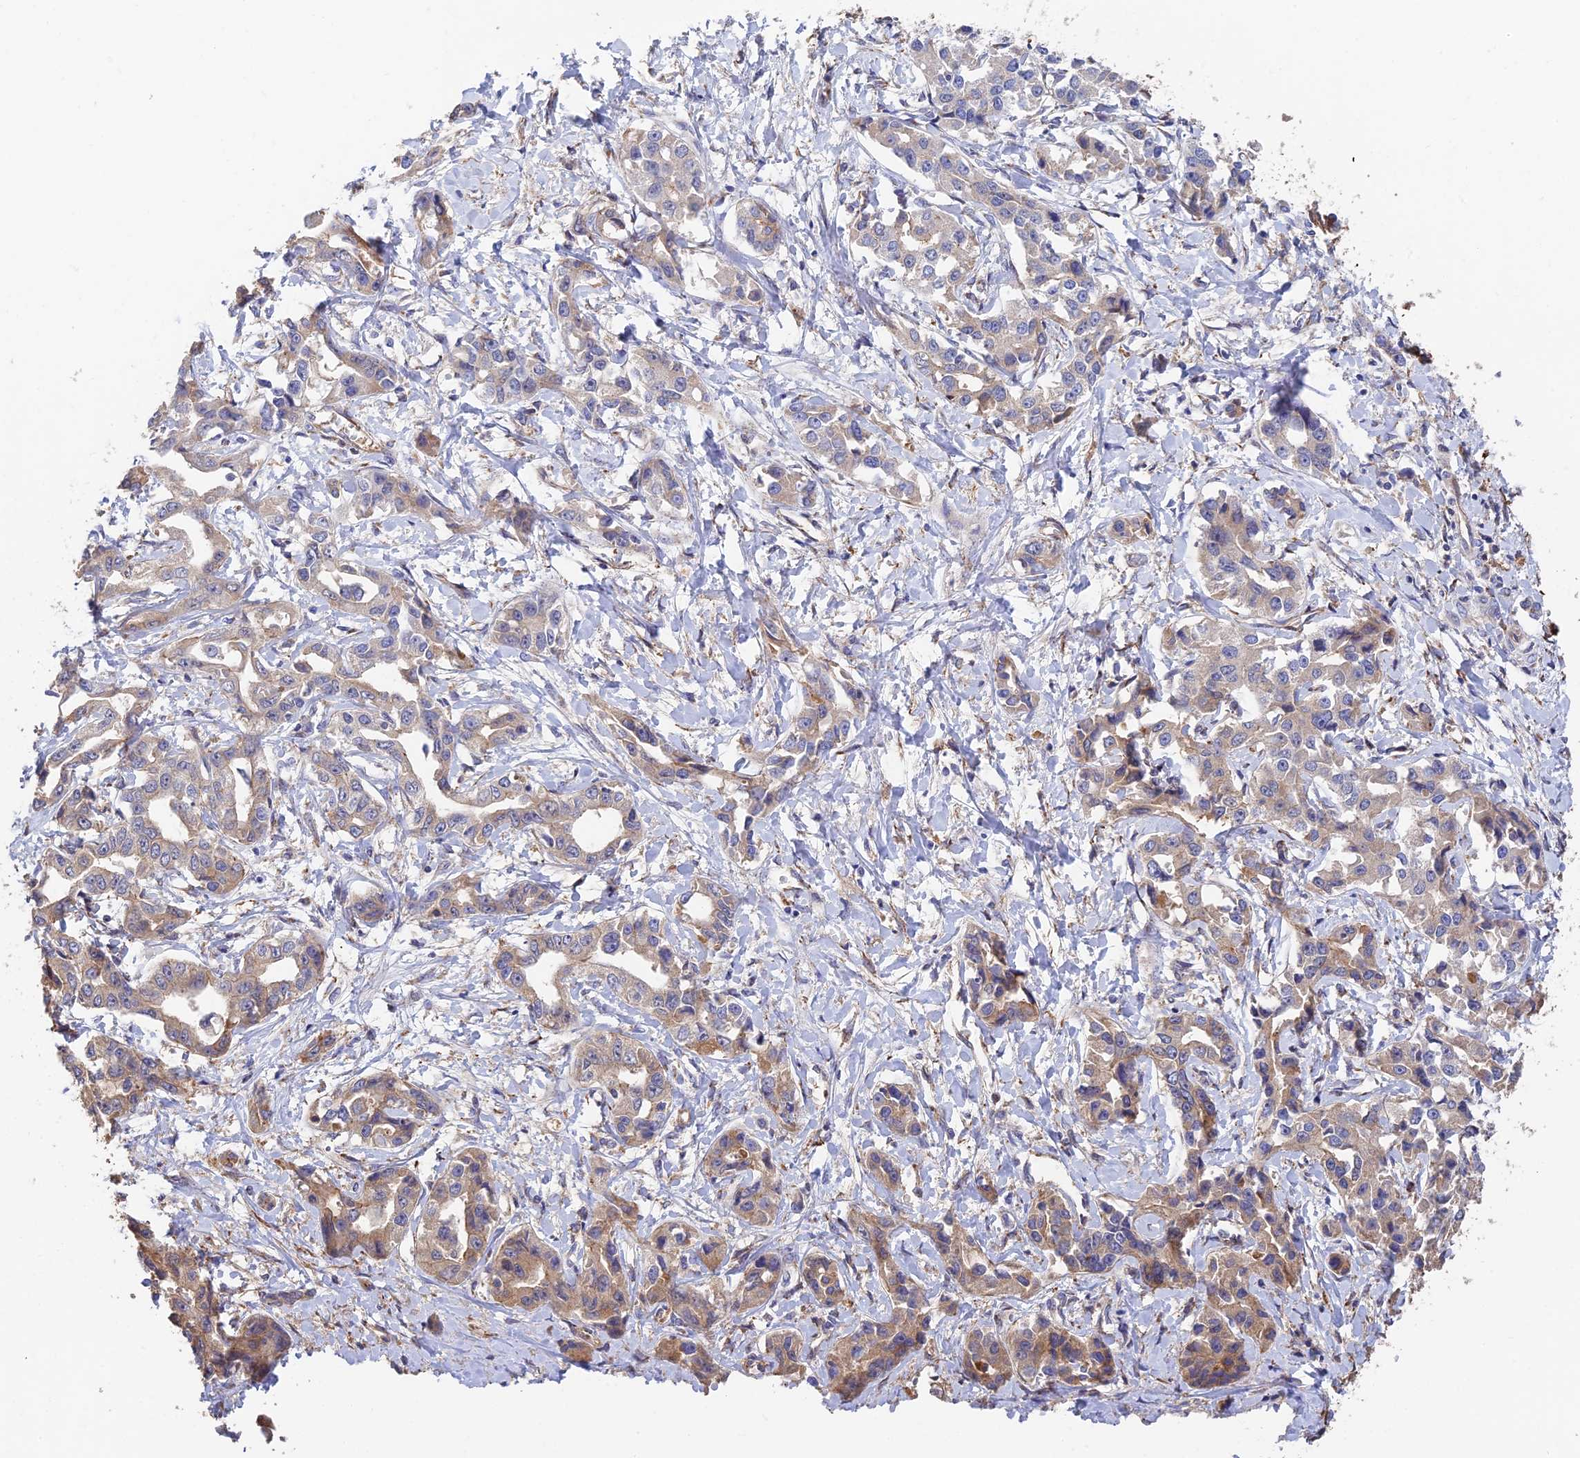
{"staining": {"intensity": "moderate", "quantity": "25%-75%", "location": "cytoplasmic/membranous"}, "tissue": "liver cancer", "cell_type": "Tumor cells", "image_type": "cancer", "snomed": [{"axis": "morphology", "description": "Cholangiocarcinoma"}, {"axis": "topography", "description": "Liver"}], "caption": "DAB (3,3'-diaminobenzidine) immunohistochemical staining of human liver cholangiocarcinoma demonstrates moderate cytoplasmic/membranous protein expression in approximately 25%-75% of tumor cells. The staining is performed using DAB (3,3'-diaminobenzidine) brown chromogen to label protein expression. The nuclei are counter-stained blue using hematoxylin.", "gene": "WBP11", "patient": {"sex": "male", "age": 59}}